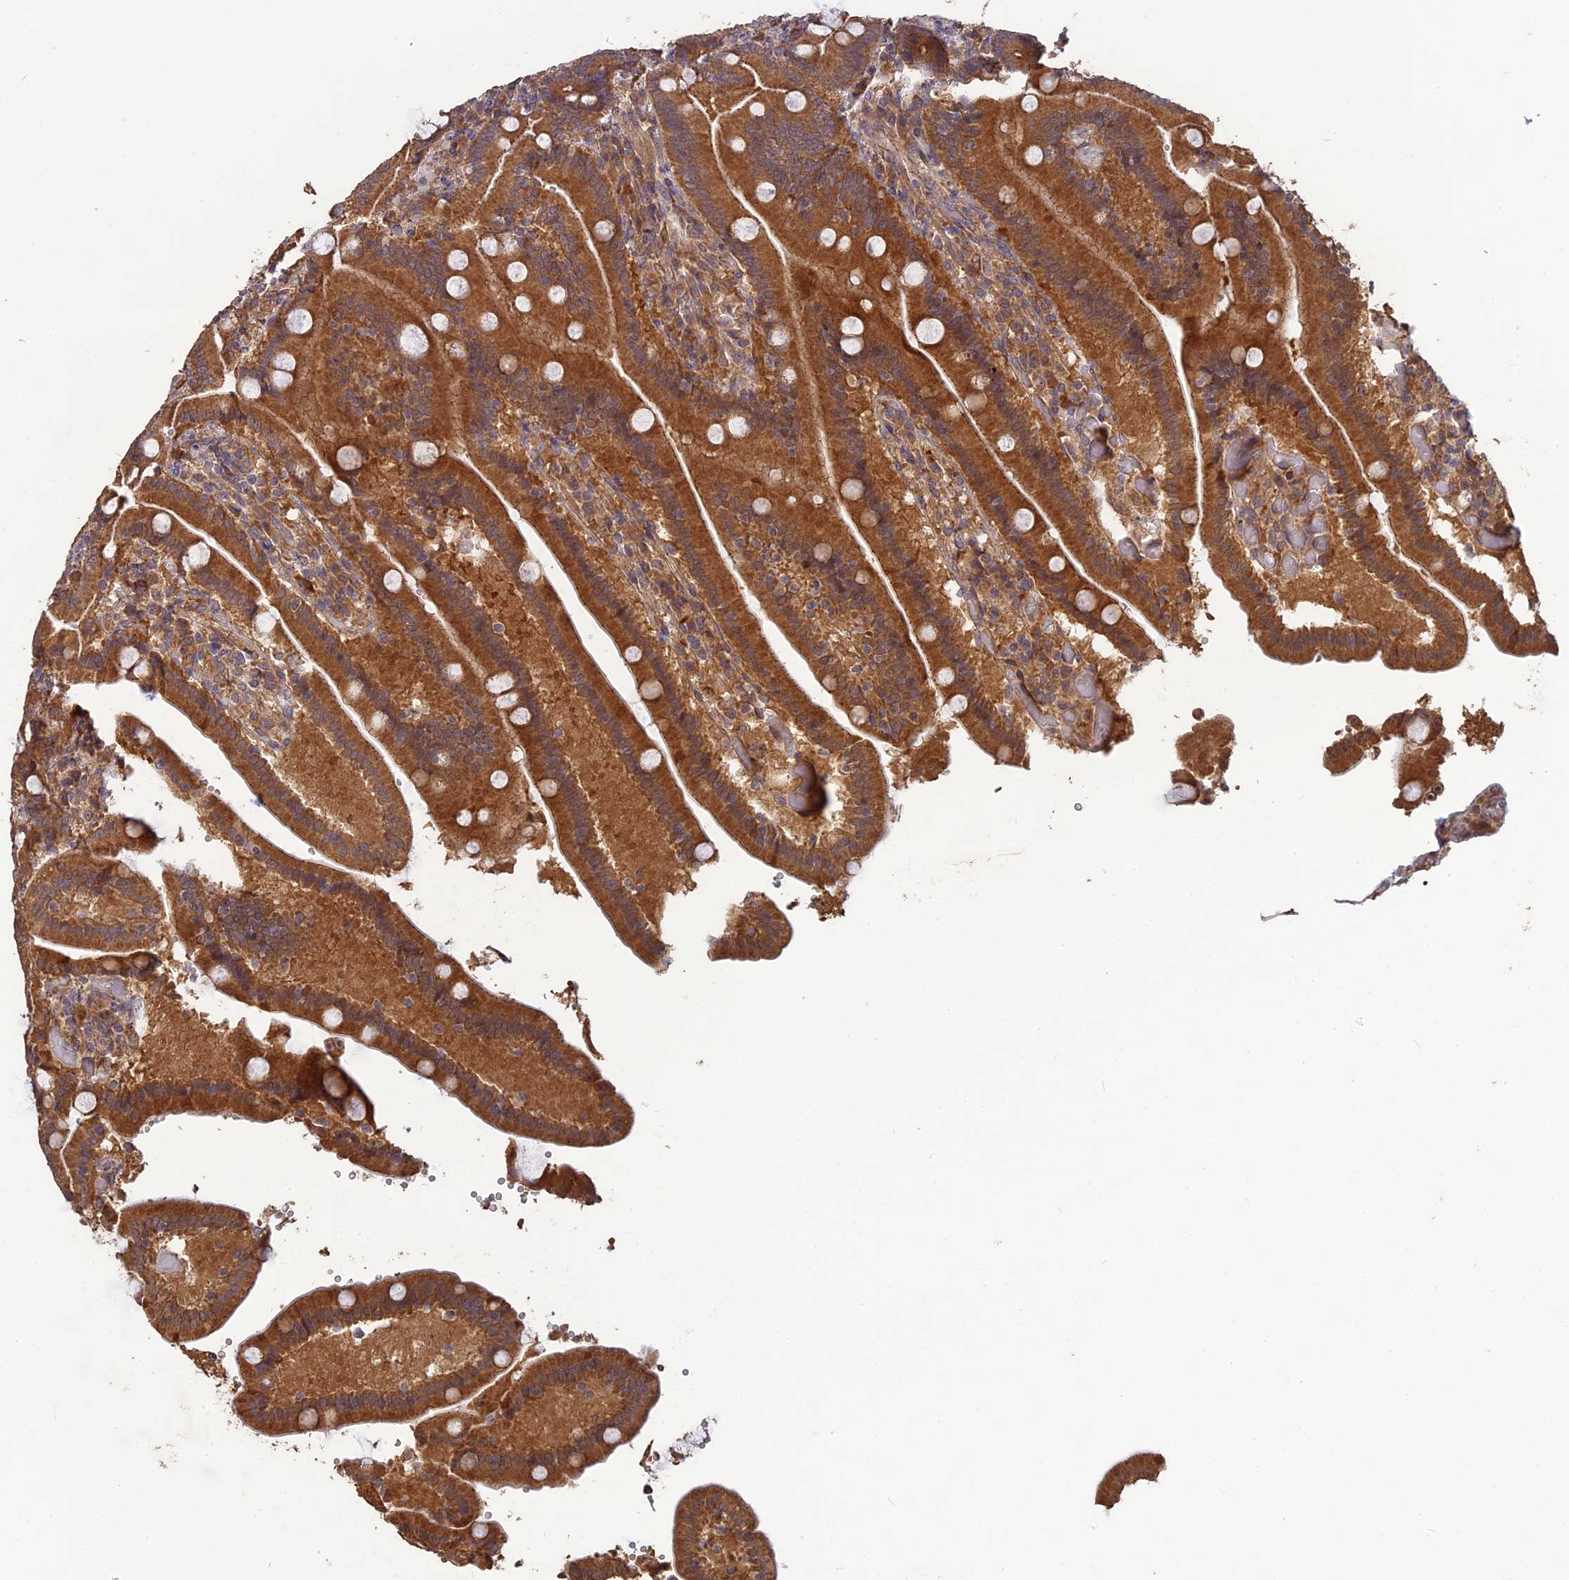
{"staining": {"intensity": "strong", "quantity": ">75%", "location": "cytoplasmic/membranous"}, "tissue": "duodenum", "cell_type": "Glandular cells", "image_type": "normal", "snomed": [{"axis": "morphology", "description": "Normal tissue, NOS"}, {"axis": "topography", "description": "Duodenum"}], "caption": "A brown stain shows strong cytoplasmic/membranous expression of a protein in glandular cells of normal duodenum.", "gene": "ARHGAP40", "patient": {"sex": "female", "age": 62}}